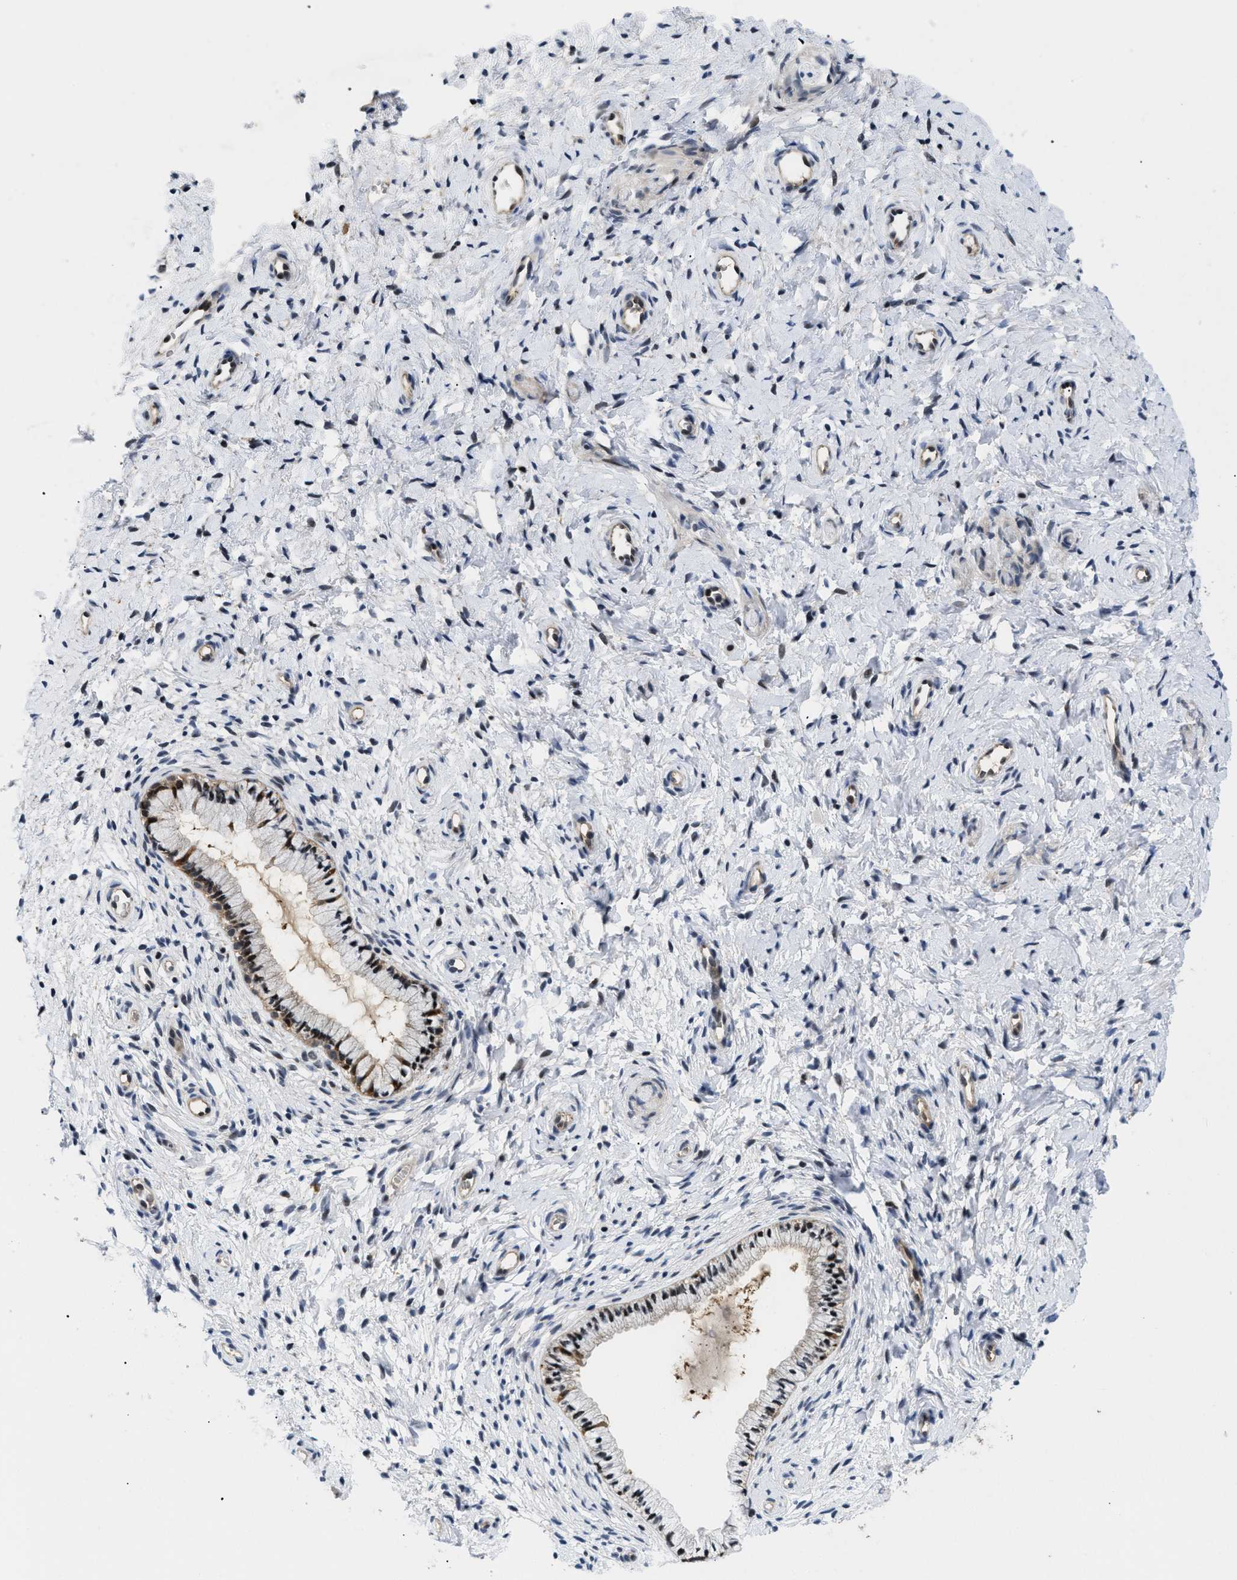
{"staining": {"intensity": "moderate", "quantity": "25%-75%", "location": "nuclear"}, "tissue": "cervix", "cell_type": "Glandular cells", "image_type": "normal", "snomed": [{"axis": "morphology", "description": "Normal tissue, NOS"}, {"axis": "topography", "description": "Cervix"}], "caption": "Moderate nuclear expression for a protein is seen in about 25%-75% of glandular cells of benign cervix using IHC.", "gene": "SLC29A2", "patient": {"sex": "female", "age": 72}}